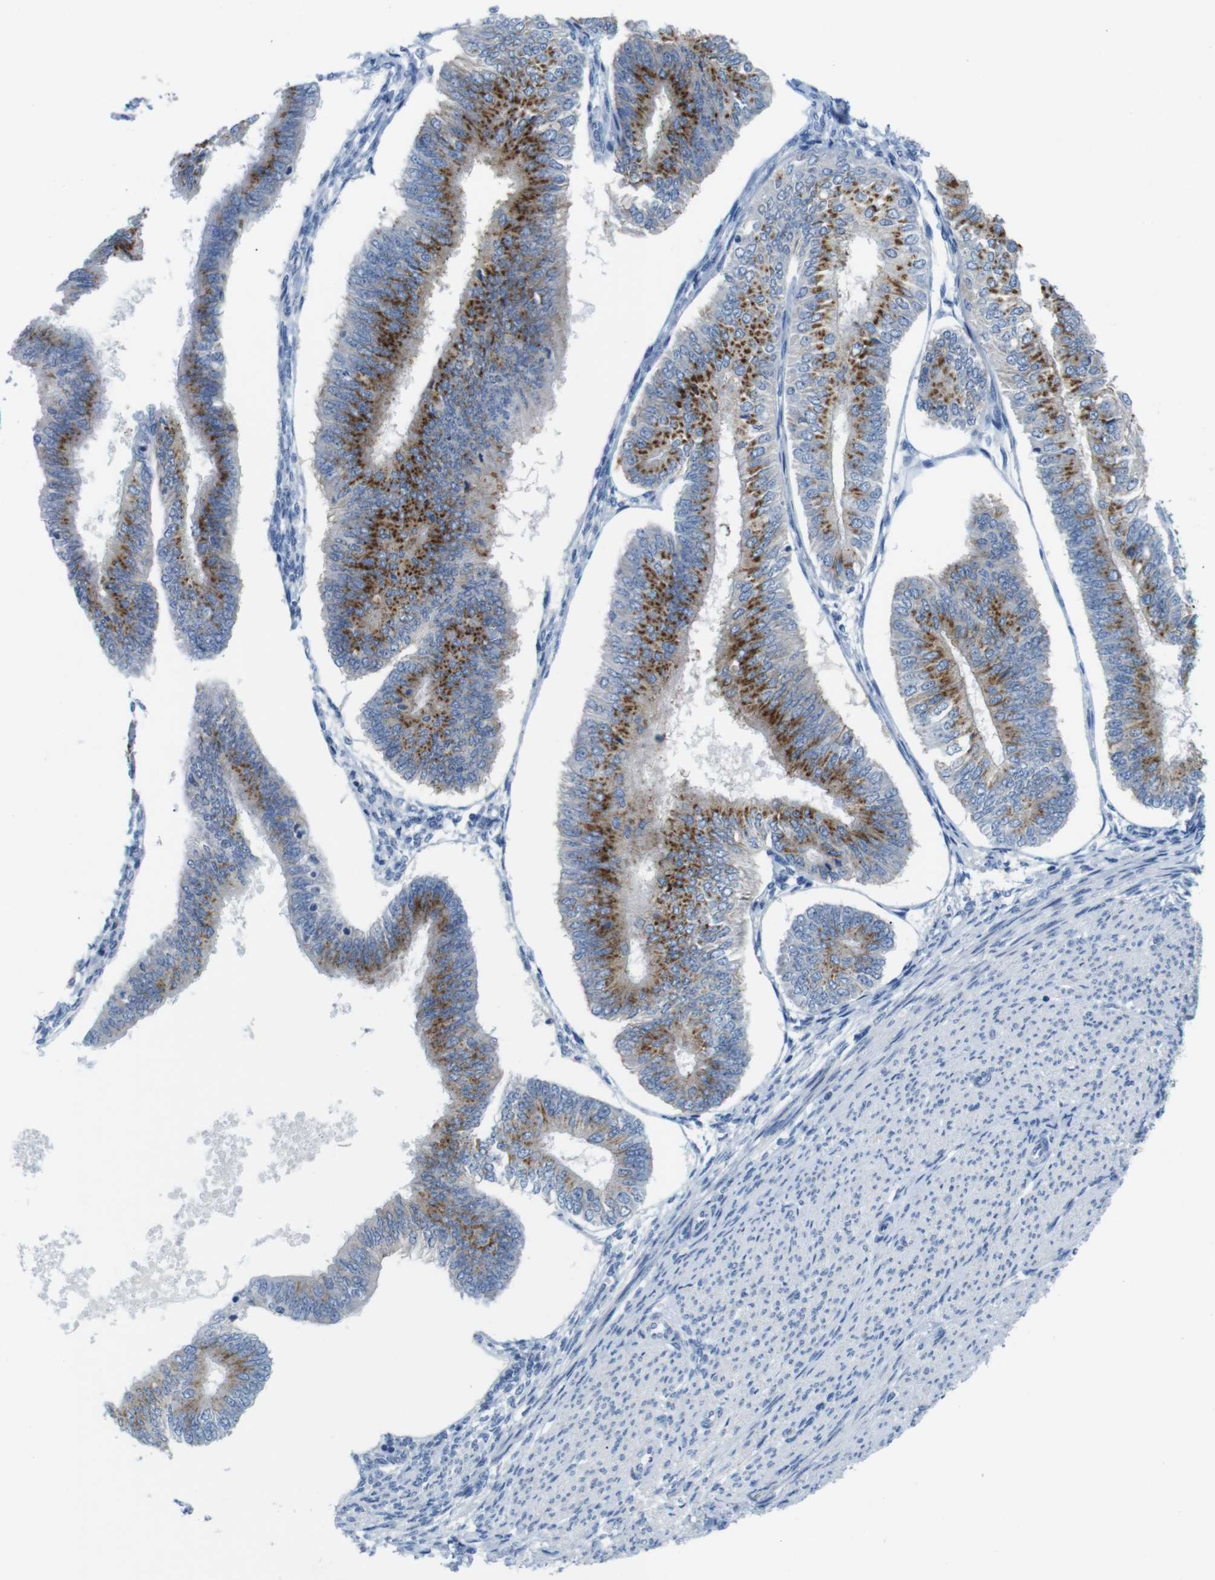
{"staining": {"intensity": "moderate", "quantity": ">75%", "location": "cytoplasmic/membranous"}, "tissue": "endometrial cancer", "cell_type": "Tumor cells", "image_type": "cancer", "snomed": [{"axis": "morphology", "description": "Adenocarcinoma, NOS"}, {"axis": "topography", "description": "Endometrium"}], "caption": "This histopathology image reveals immunohistochemistry (IHC) staining of human endometrial cancer, with medium moderate cytoplasmic/membranous staining in approximately >75% of tumor cells.", "gene": "GOLGA2", "patient": {"sex": "female", "age": 58}}